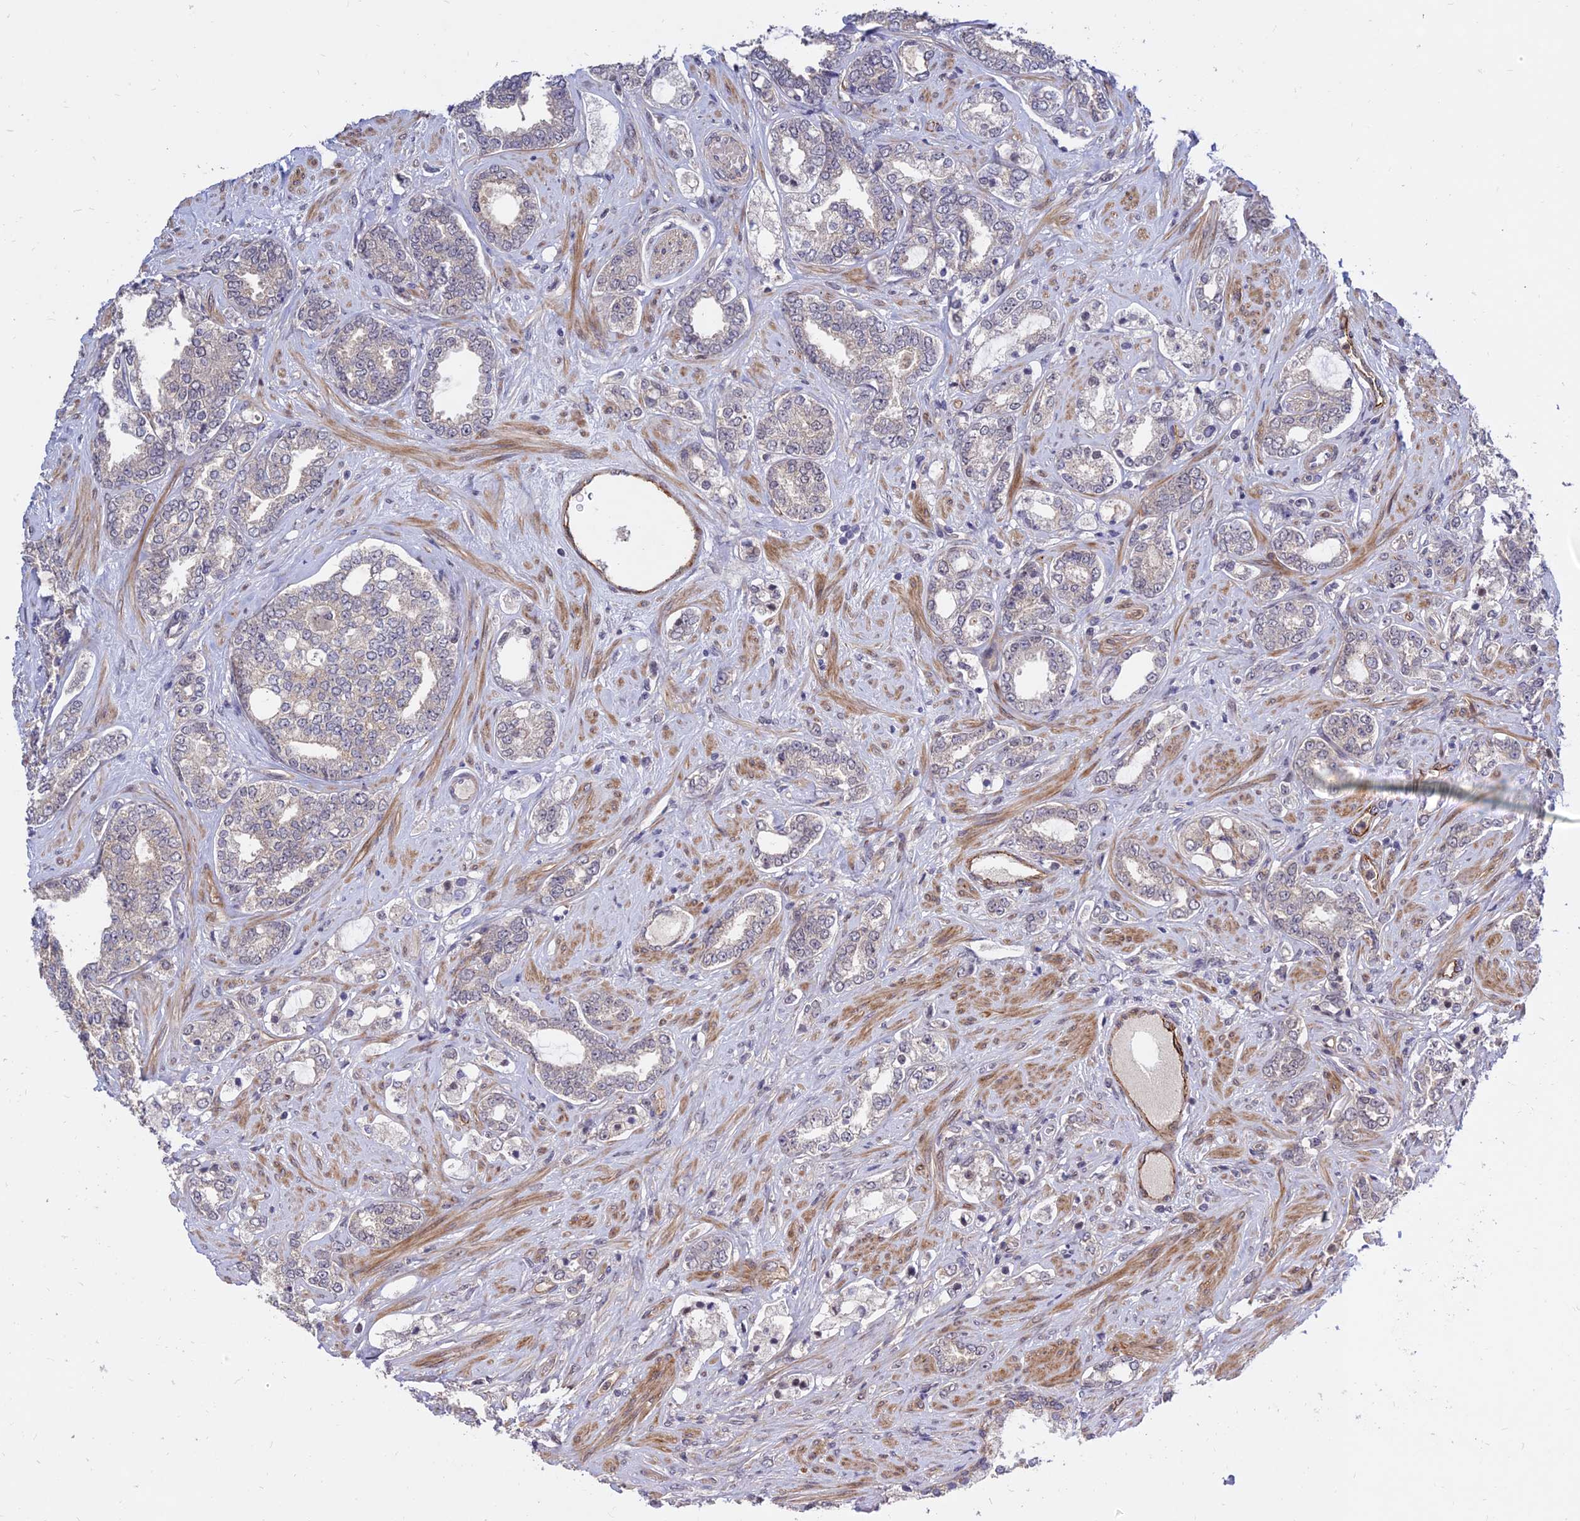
{"staining": {"intensity": "negative", "quantity": "none", "location": "none"}, "tissue": "prostate cancer", "cell_type": "Tumor cells", "image_type": "cancer", "snomed": [{"axis": "morphology", "description": "Adenocarcinoma, High grade"}, {"axis": "topography", "description": "Prostate"}], "caption": "Prostate cancer (adenocarcinoma (high-grade)) was stained to show a protein in brown. There is no significant expression in tumor cells. The staining is performed using DAB brown chromogen with nuclei counter-stained in using hematoxylin.", "gene": "ZNF85", "patient": {"sex": "male", "age": 64}}